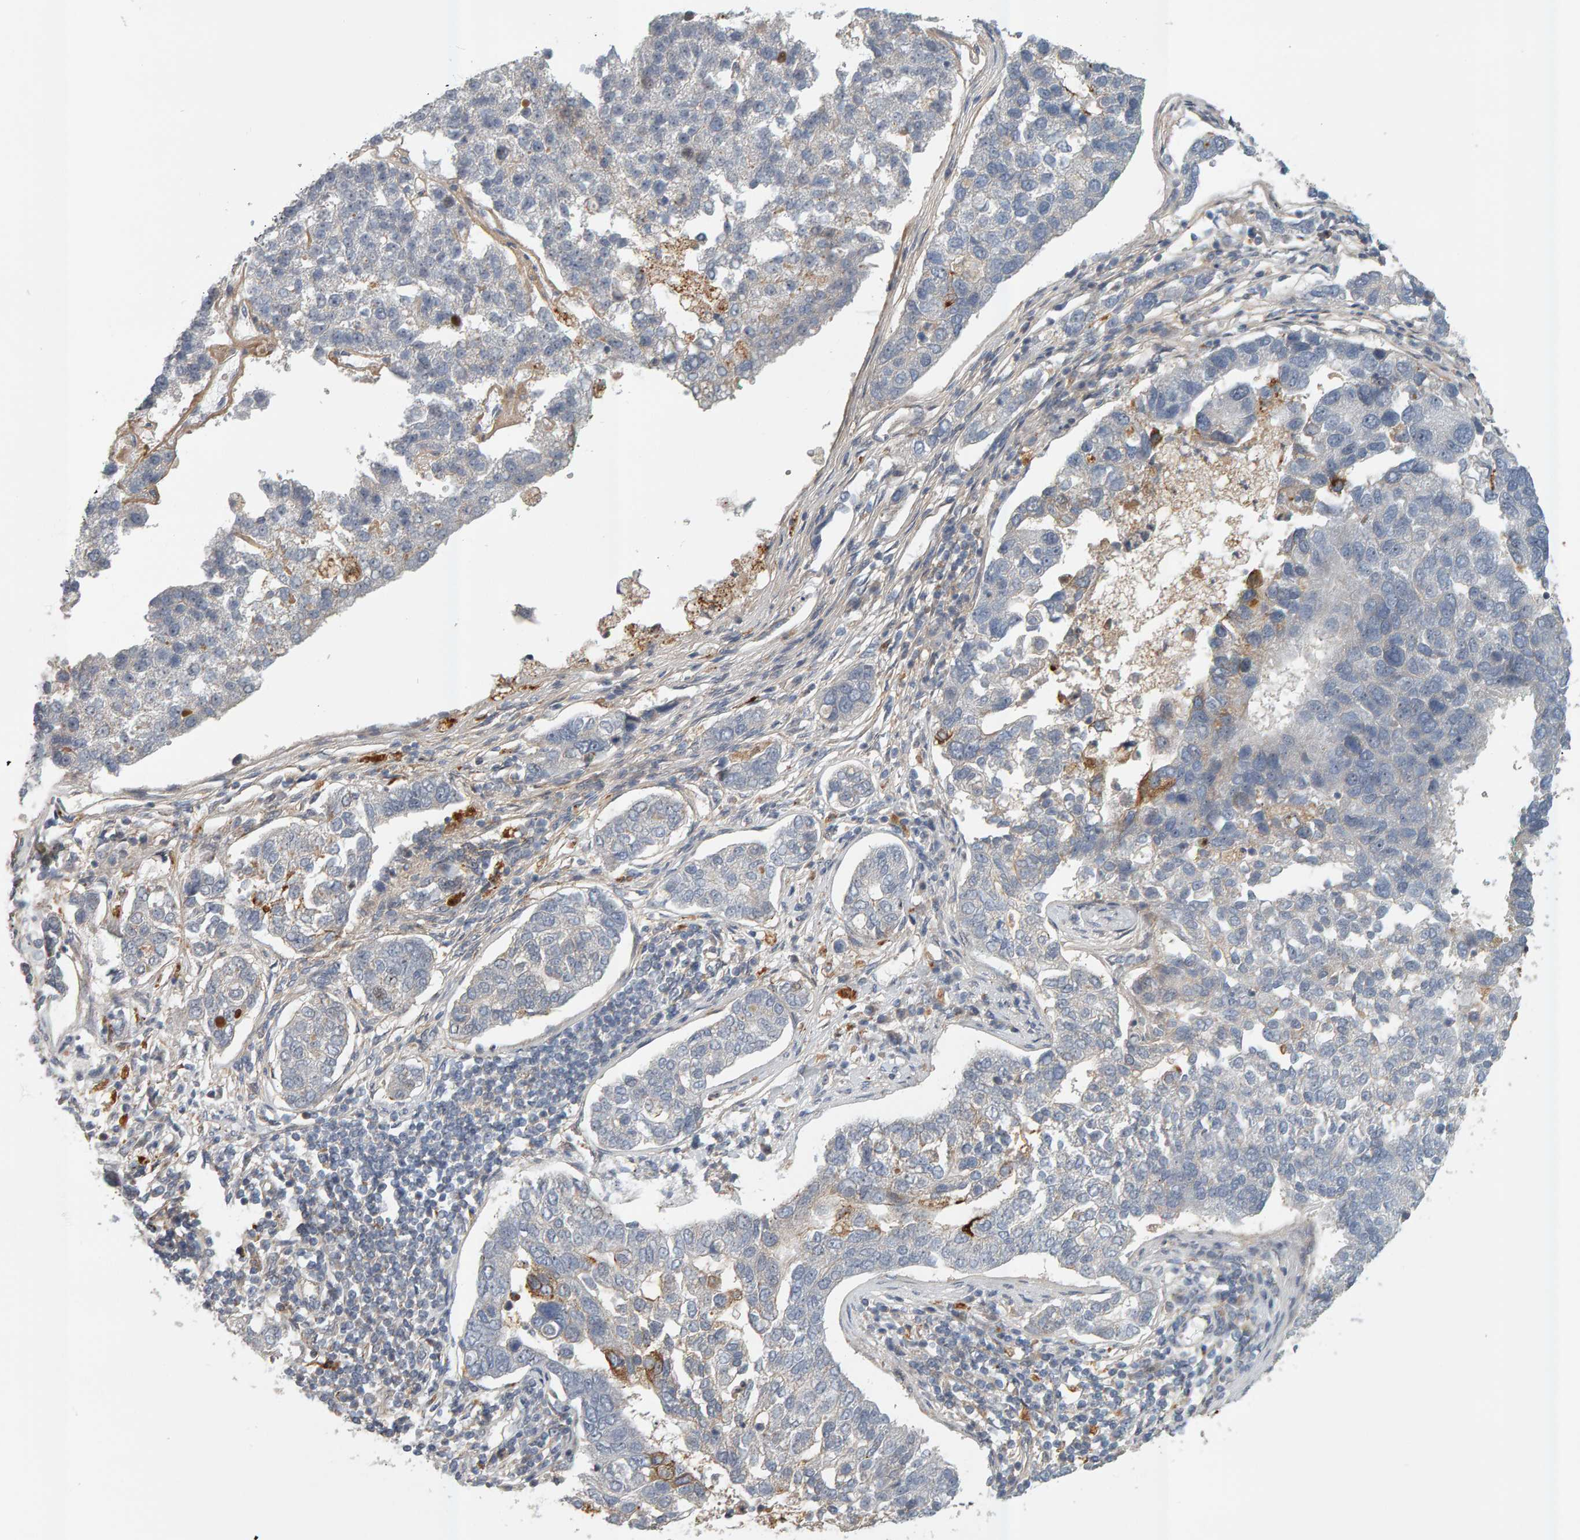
{"staining": {"intensity": "negative", "quantity": "none", "location": "none"}, "tissue": "pancreatic cancer", "cell_type": "Tumor cells", "image_type": "cancer", "snomed": [{"axis": "morphology", "description": "Adenocarcinoma, NOS"}, {"axis": "topography", "description": "Pancreas"}], "caption": "Immunohistochemistry (IHC) micrograph of pancreatic cancer stained for a protein (brown), which demonstrates no expression in tumor cells.", "gene": "ZNF160", "patient": {"sex": "female", "age": 61}}